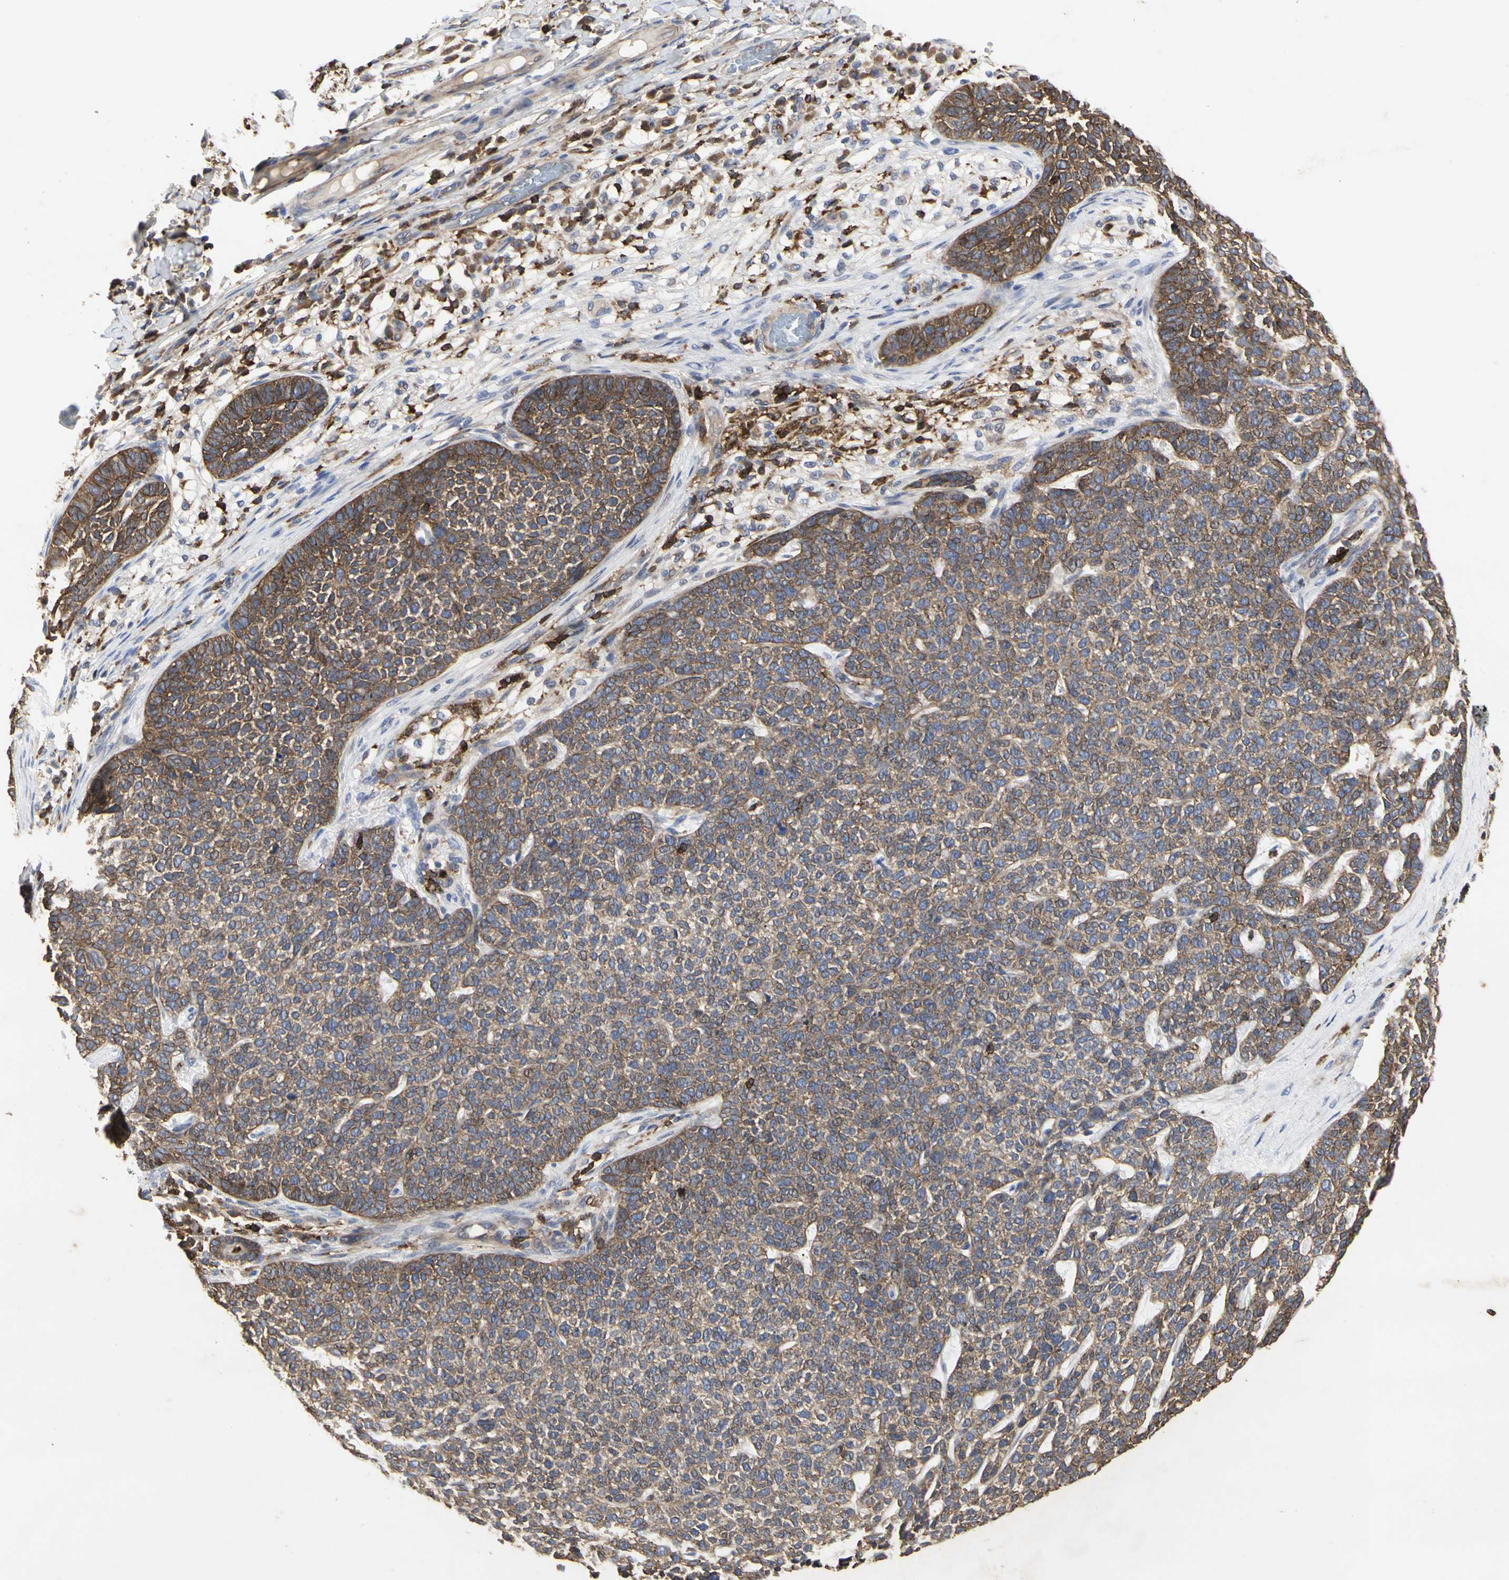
{"staining": {"intensity": "moderate", "quantity": ">75%", "location": "cytoplasmic/membranous"}, "tissue": "skin cancer", "cell_type": "Tumor cells", "image_type": "cancer", "snomed": [{"axis": "morphology", "description": "Basal cell carcinoma"}, {"axis": "topography", "description": "Skin"}], "caption": "A histopathology image of skin basal cell carcinoma stained for a protein shows moderate cytoplasmic/membranous brown staining in tumor cells. (IHC, brightfield microscopy, high magnification).", "gene": "NAPG", "patient": {"sex": "female", "age": 84}}